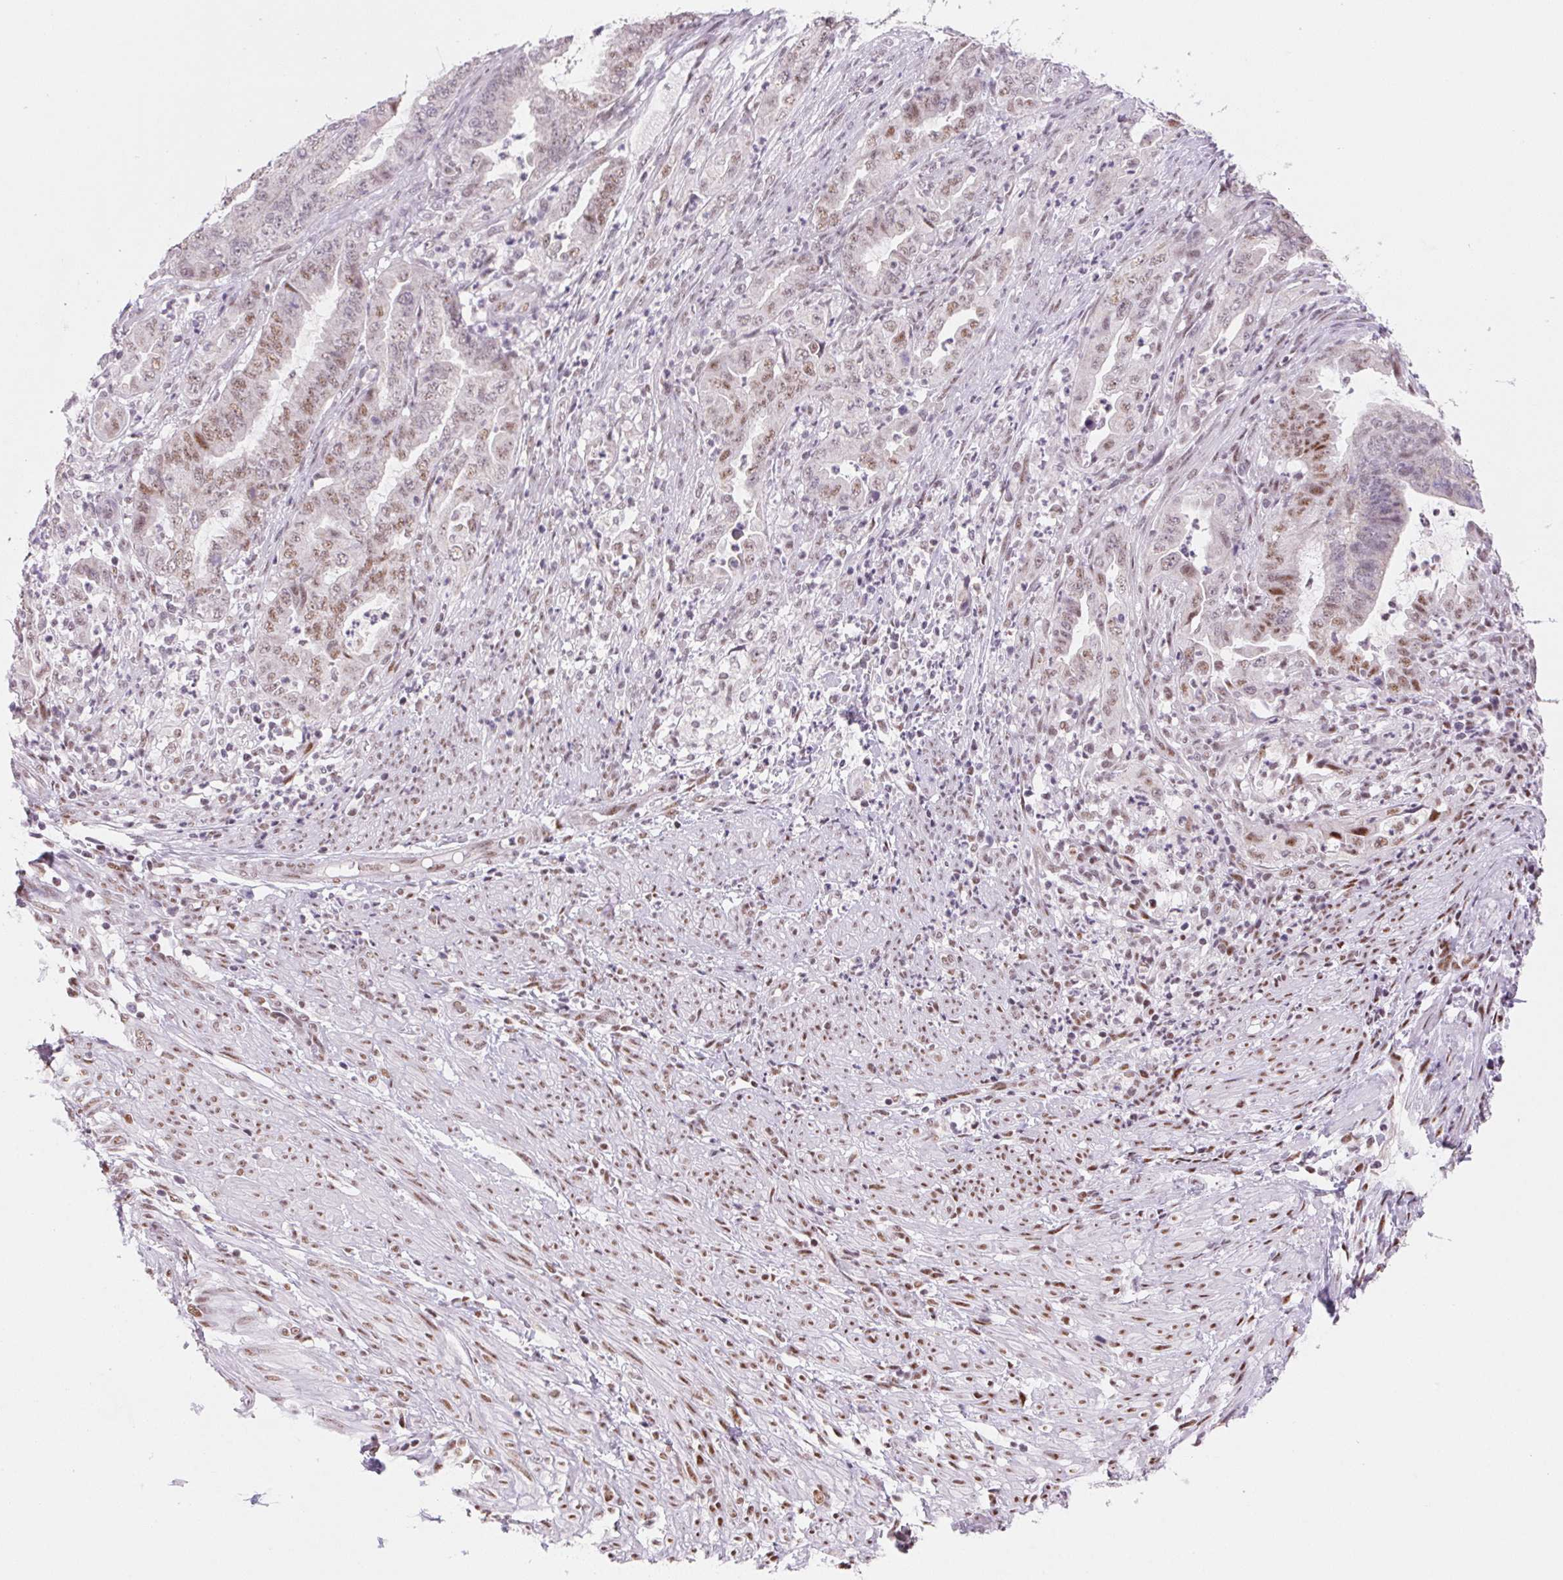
{"staining": {"intensity": "weak", "quantity": "25%-75%", "location": "nuclear"}, "tissue": "endometrial cancer", "cell_type": "Tumor cells", "image_type": "cancer", "snomed": [{"axis": "morphology", "description": "Adenocarcinoma, NOS"}, {"axis": "topography", "description": "Endometrium"}], "caption": "Endometrial cancer stained with a brown dye displays weak nuclear positive positivity in approximately 25%-75% of tumor cells.", "gene": "DPPA5", "patient": {"sex": "female", "age": 51}}